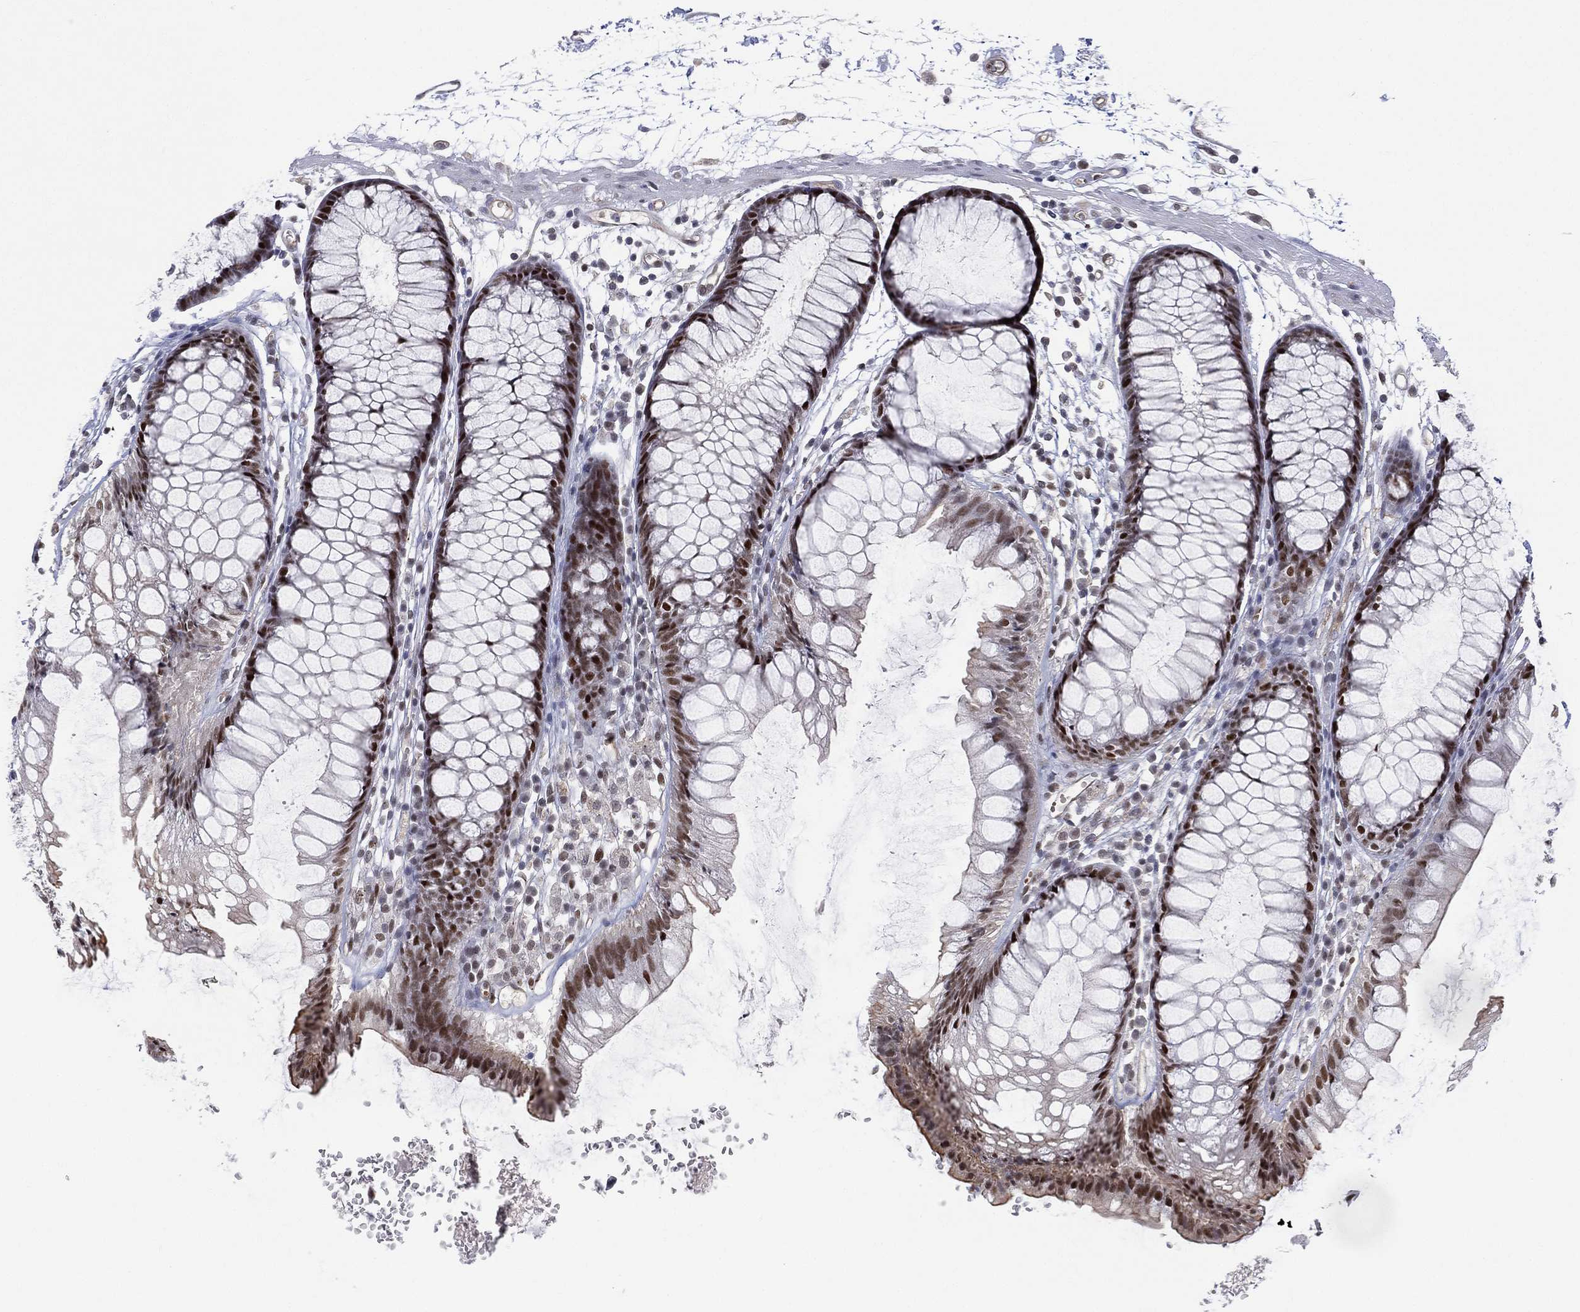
{"staining": {"intensity": "moderate", "quantity": ">75%", "location": "cytoplasmic/membranous"}, "tissue": "colon", "cell_type": "Endothelial cells", "image_type": "normal", "snomed": [{"axis": "morphology", "description": "Normal tissue, NOS"}, {"axis": "morphology", "description": "Adenocarcinoma, NOS"}, {"axis": "topography", "description": "Colon"}], "caption": "Colon stained for a protein (brown) demonstrates moderate cytoplasmic/membranous positive positivity in approximately >75% of endothelial cells.", "gene": "GSE1", "patient": {"sex": "male", "age": 65}}